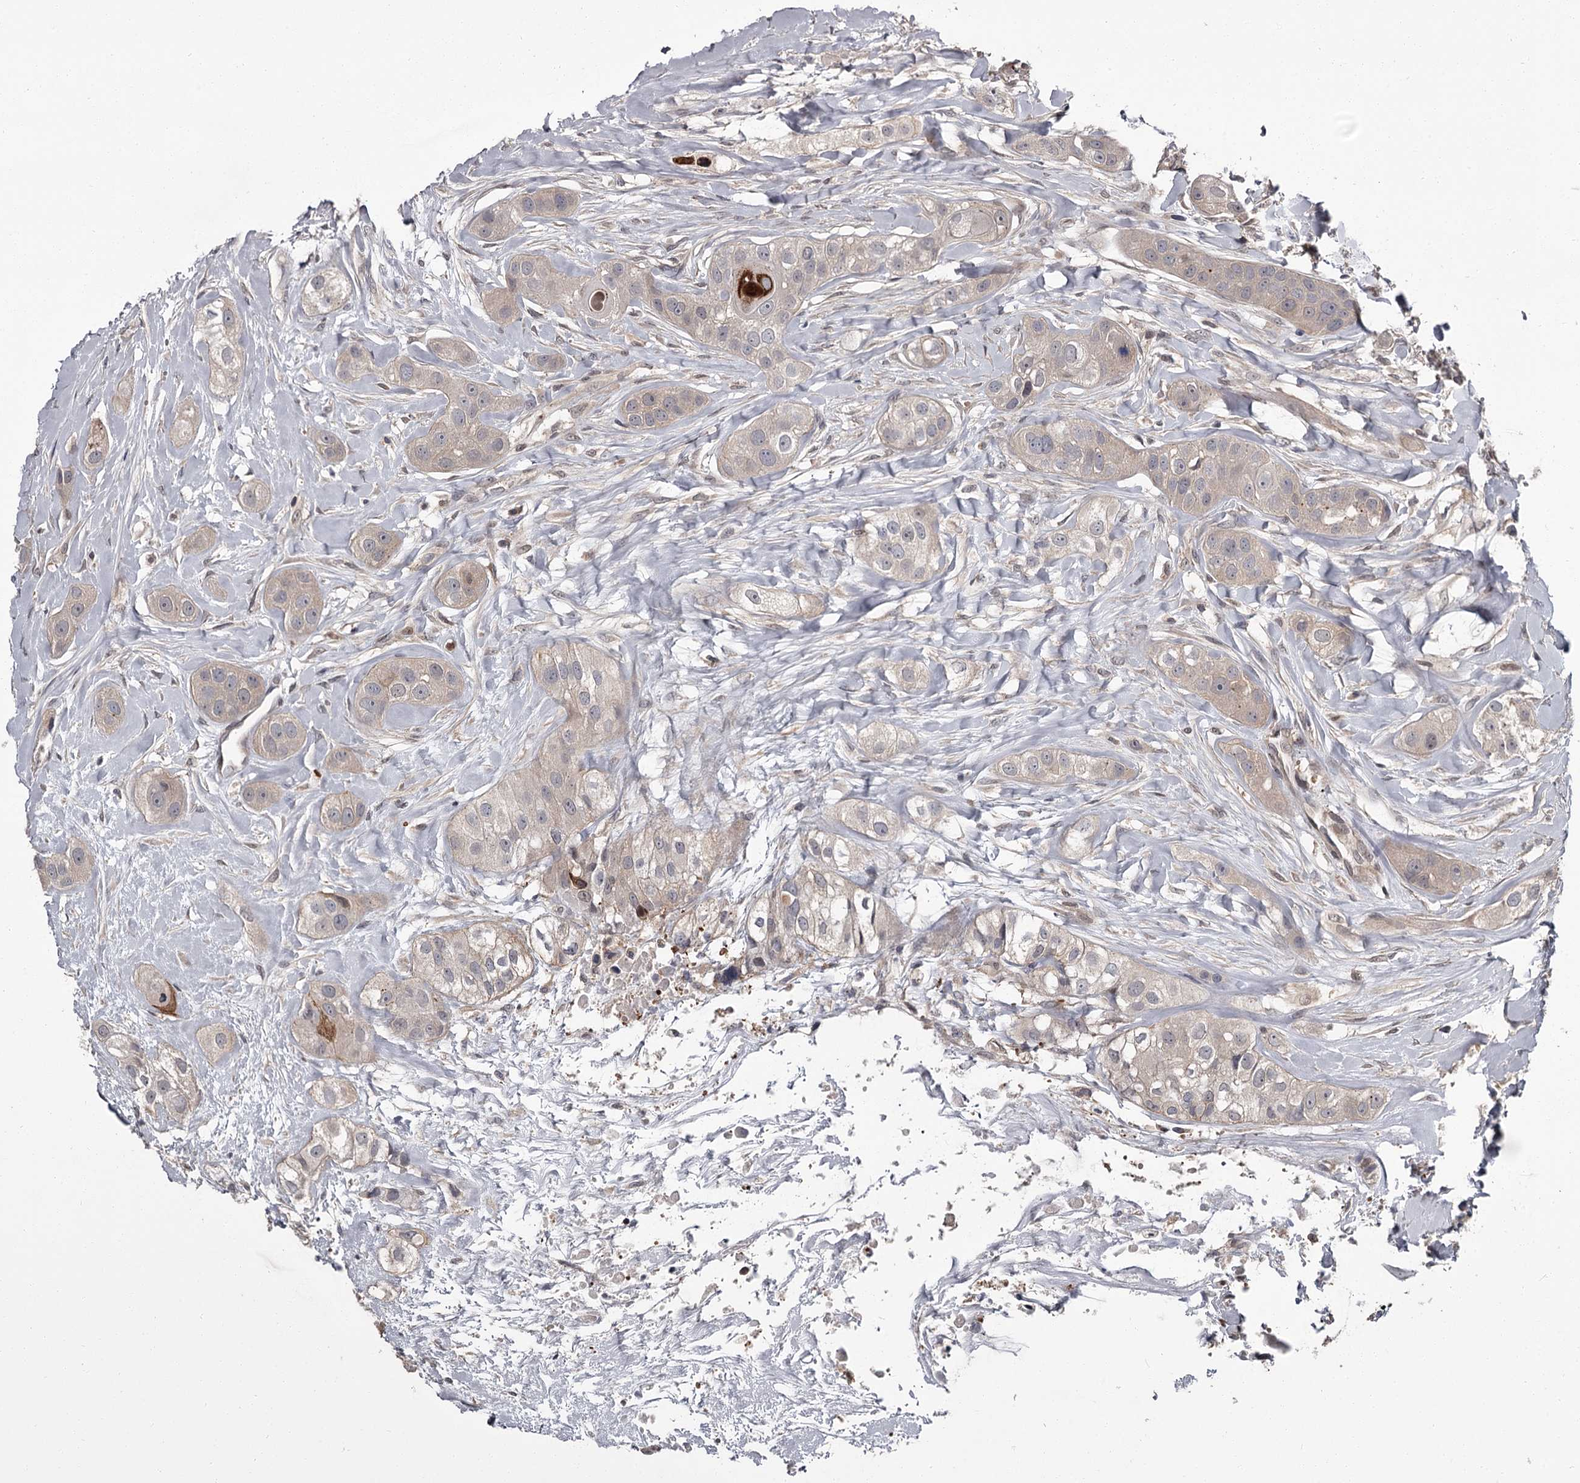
{"staining": {"intensity": "weak", "quantity": "<25%", "location": "cytoplasmic/membranous"}, "tissue": "head and neck cancer", "cell_type": "Tumor cells", "image_type": "cancer", "snomed": [{"axis": "morphology", "description": "Normal tissue, NOS"}, {"axis": "morphology", "description": "Squamous cell carcinoma, NOS"}, {"axis": "topography", "description": "Skeletal muscle"}, {"axis": "topography", "description": "Head-Neck"}], "caption": "The immunohistochemistry micrograph has no significant expression in tumor cells of head and neck squamous cell carcinoma tissue. (Immunohistochemistry, brightfield microscopy, high magnification).", "gene": "DAO", "patient": {"sex": "male", "age": 51}}